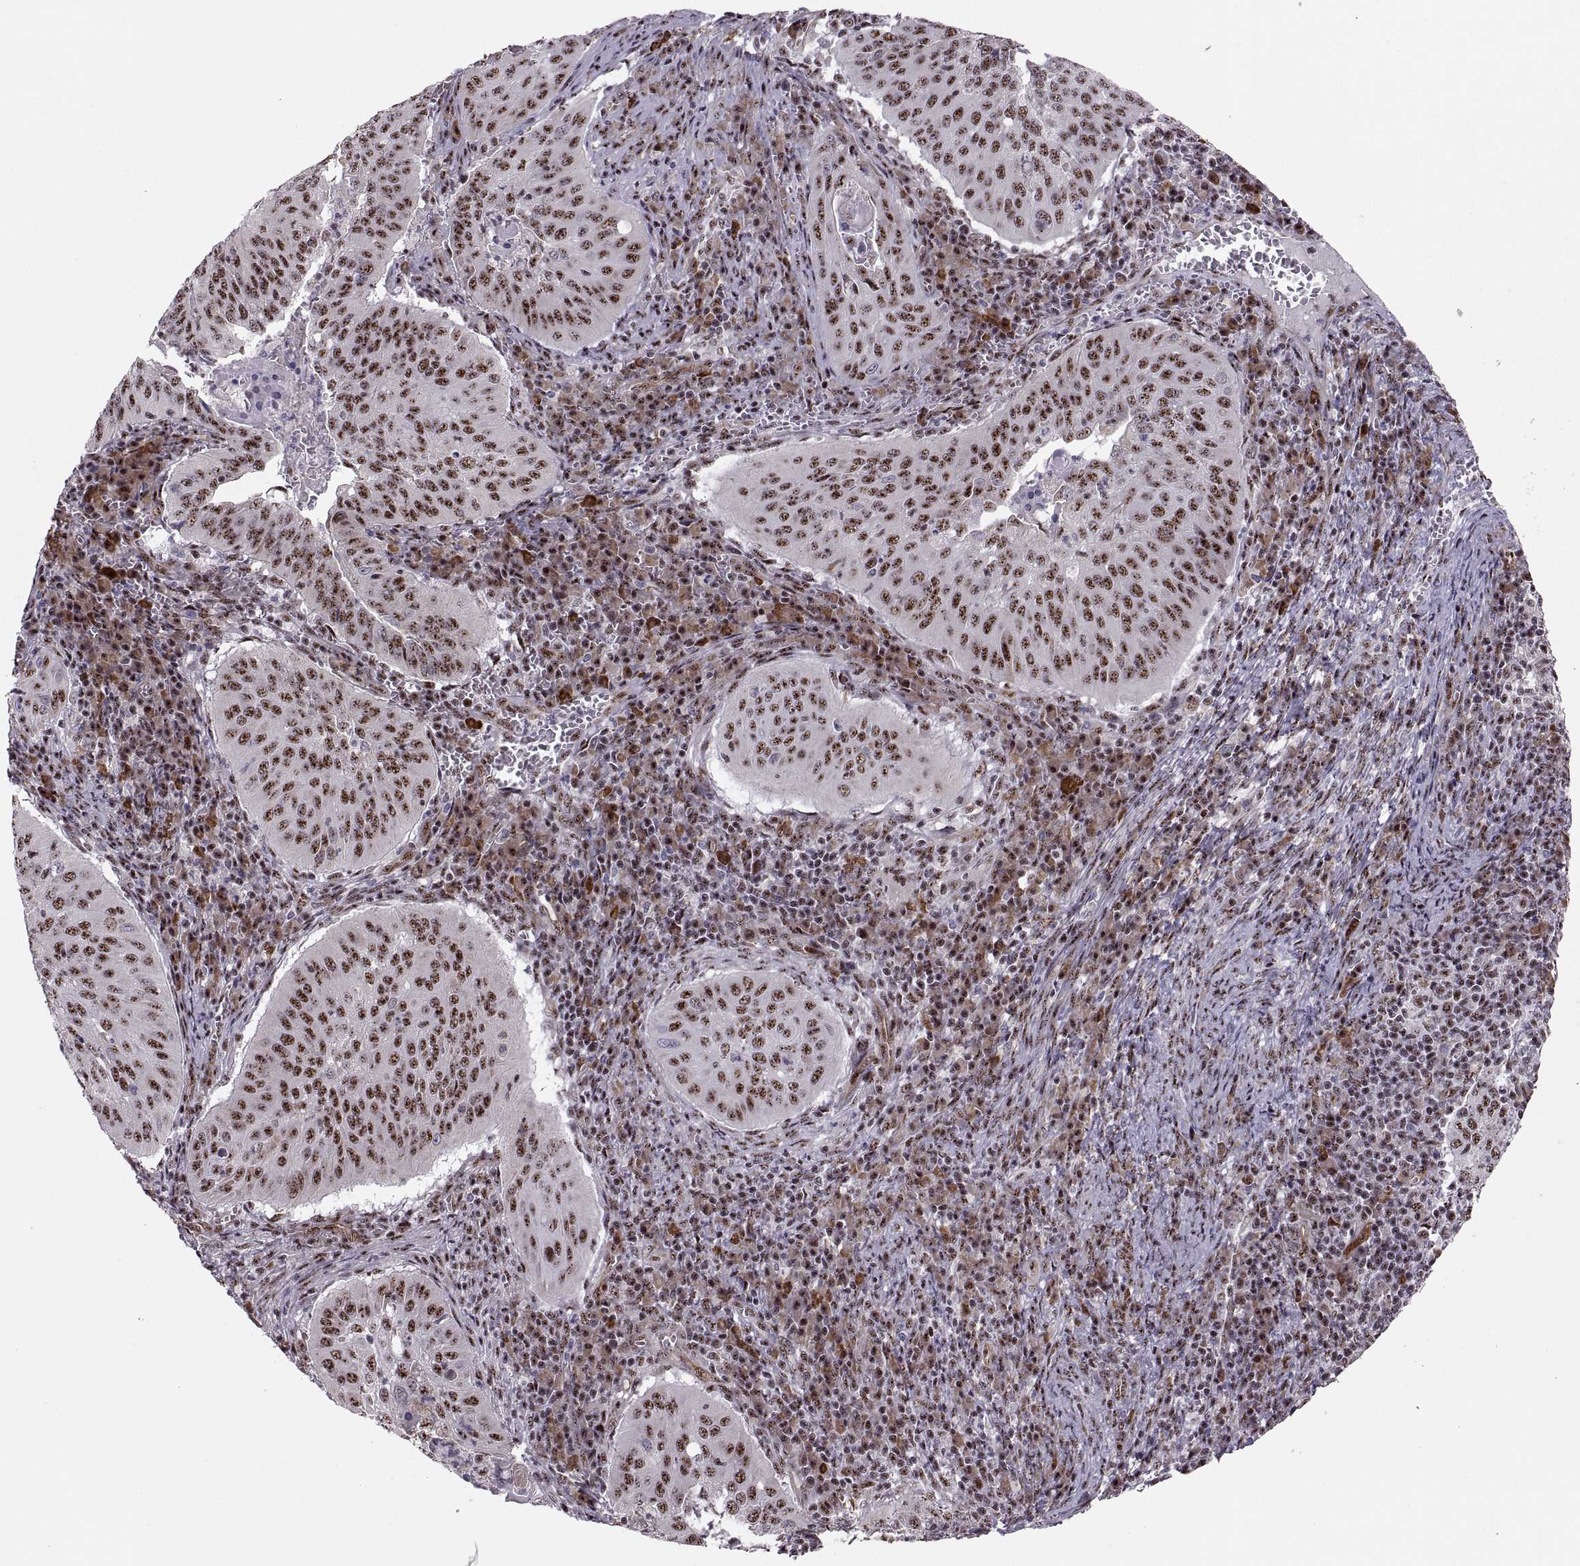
{"staining": {"intensity": "strong", "quantity": ">75%", "location": "nuclear"}, "tissue": "cervical cancer", "cell_type": "Tumor cells", "image_type": "cancer", "snomed": [{"axis": "morphology", "description": "Squamous cell carcinoma, NOS"}, {"axis": "topography", "description": "Cervix"}], "caption": "About >75% of tumor cells in cervical cancer (squamous cell carcinoma) reveal strong nuclear protein positivity as visualized by brown immunohistochemical staining.", "gene": "ZCCHC17", "patient": {"sex": "female", "age": 39}}